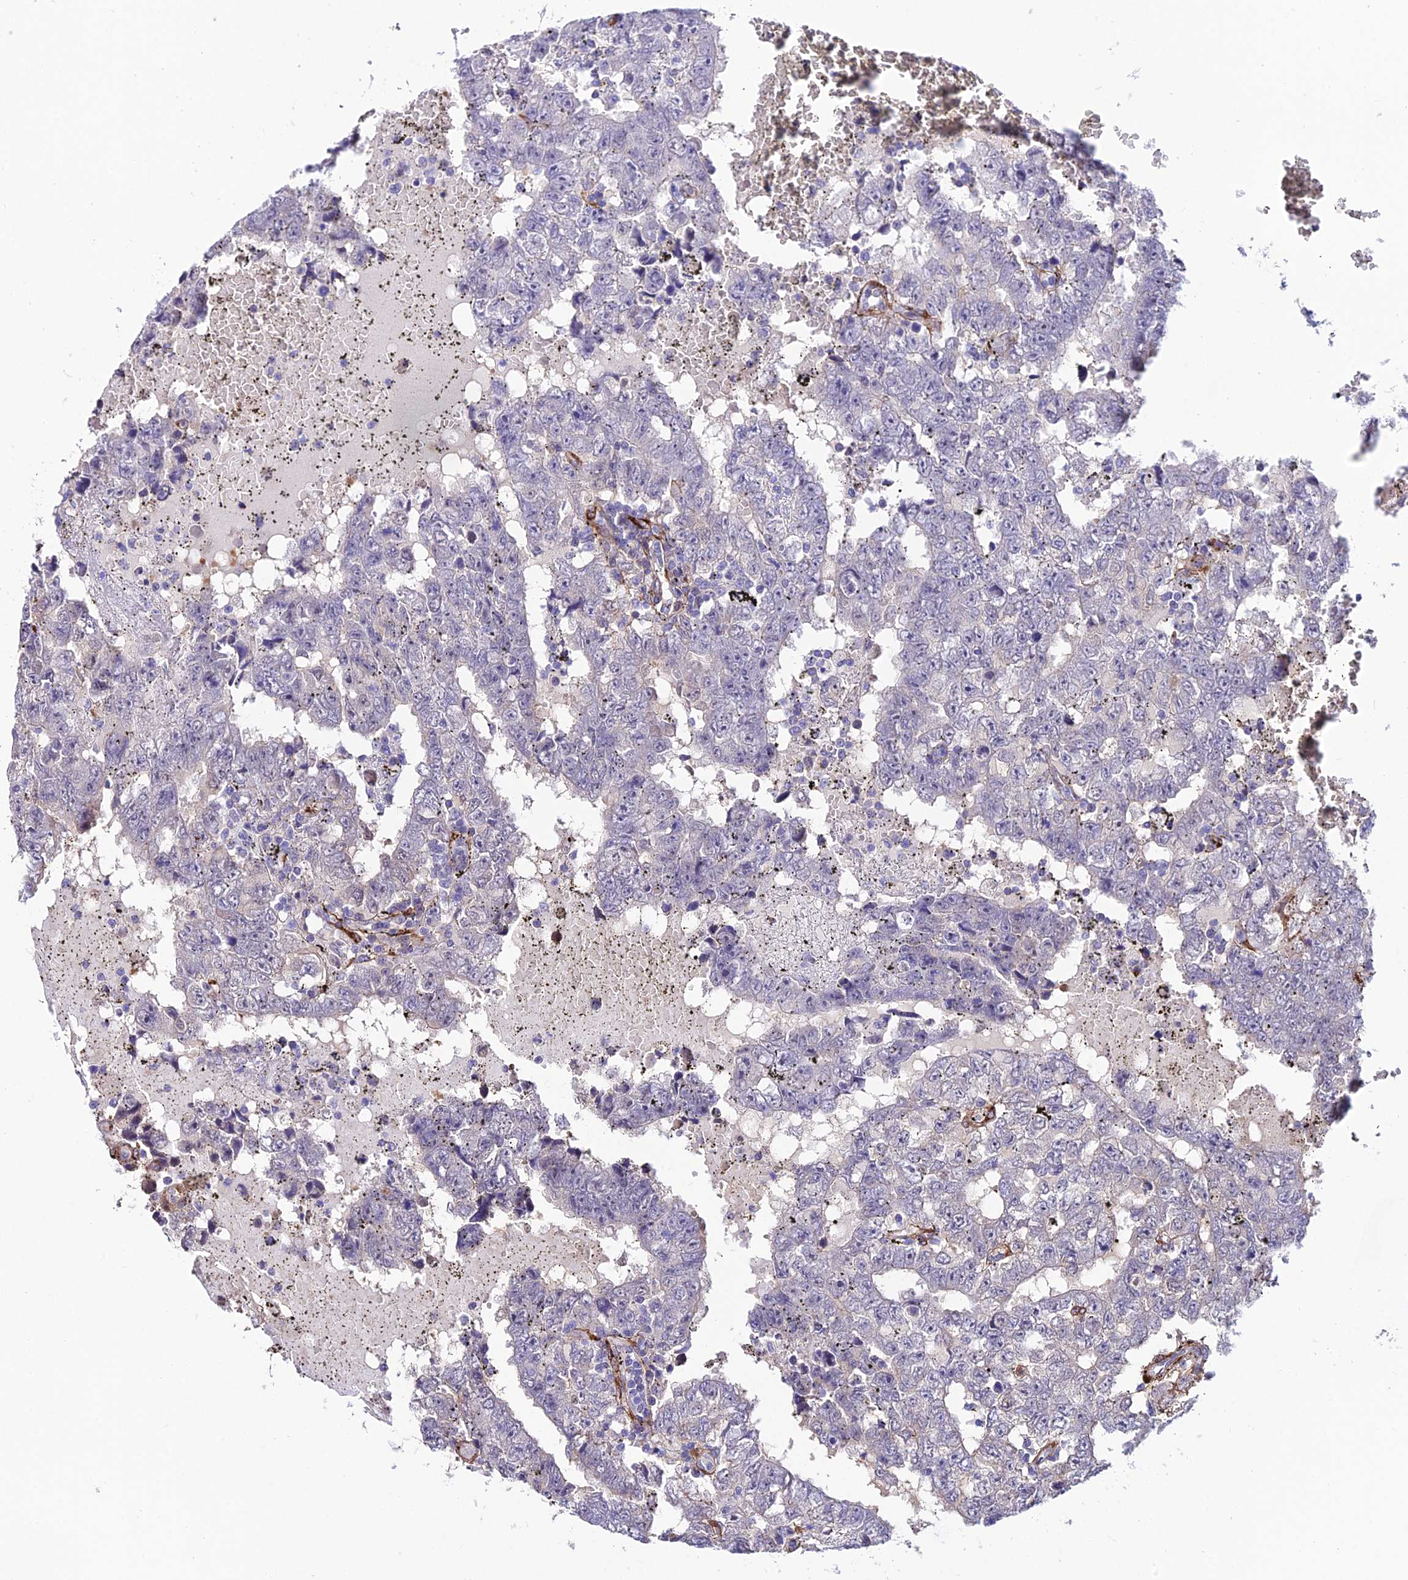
{"staining": {"intensity": "negative", "quantity": "none", "location": "none"}, "tissue": "testis cancer", "cell_type": "Tumor cells", "image_type": "cancer", "snomed": [{"axis": "morphology", "description": "Carcinoma, Embryonal, NOS"}, {"axis": "topography", "description": "Testis"}], "caption": "Photomicrograph shows no protein positivity in tumor cells of testis cancer tissue.", "gene": "SYT15", "patient": {"sex": "male", "age": 25}}